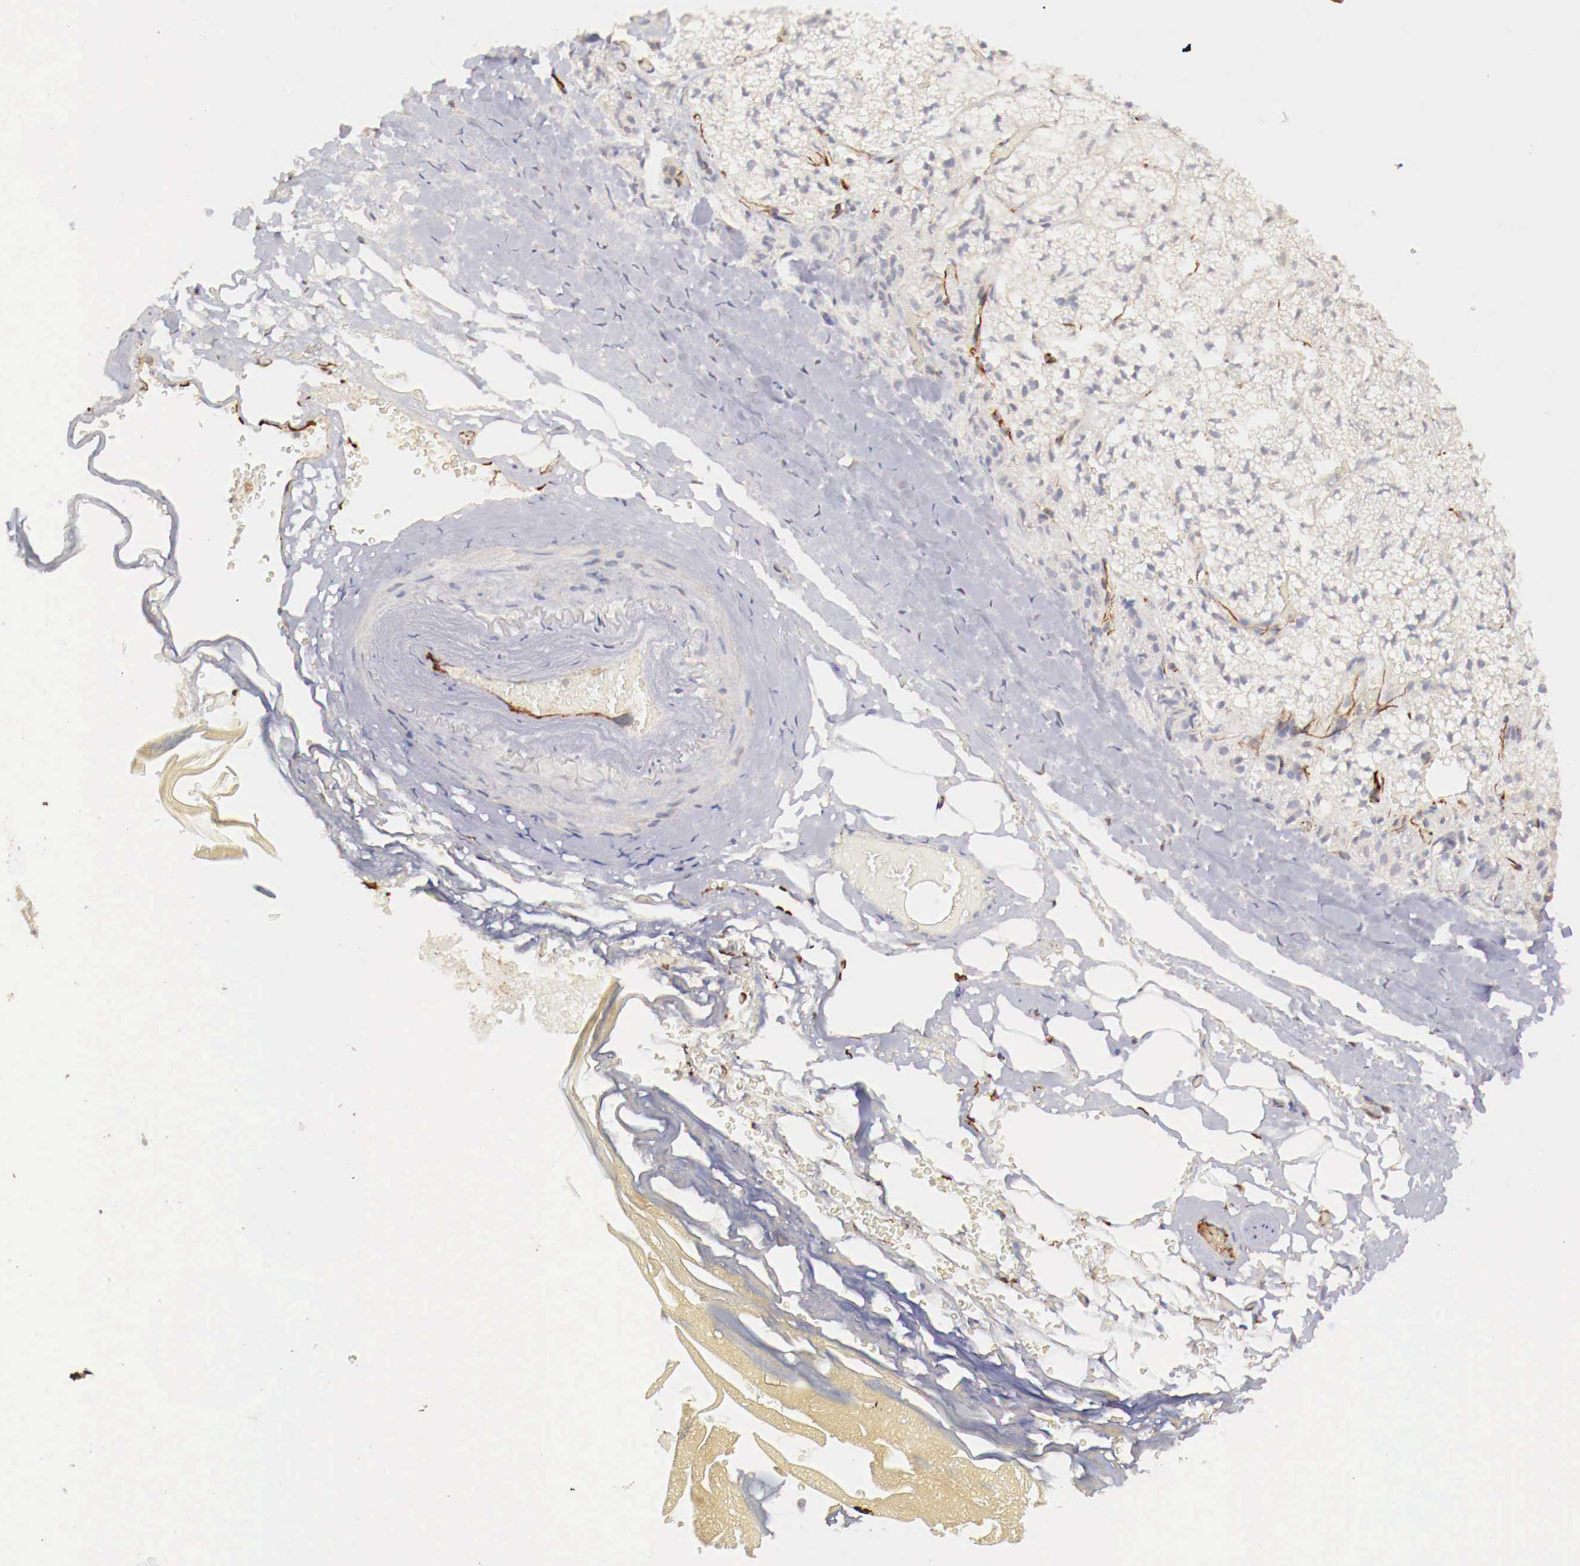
{"staining": {"intensity": "negative", "quantity": "none", "location": "none"}, "tissue": "adrenal gland", "cell_type": "Glandular cells", "image_type": "normal", "snomed": [{"axis": "morphology", "description": "Normal tissue, NOS"}, {"axis": "topography", "description": "Adrenal gland"}], "caption": "There is no significant staining in glandular cells of adrenal gland. Nuclei are stained in blue.", "gene": "WT1", "patient": {"sex": "male", "age": 53}}